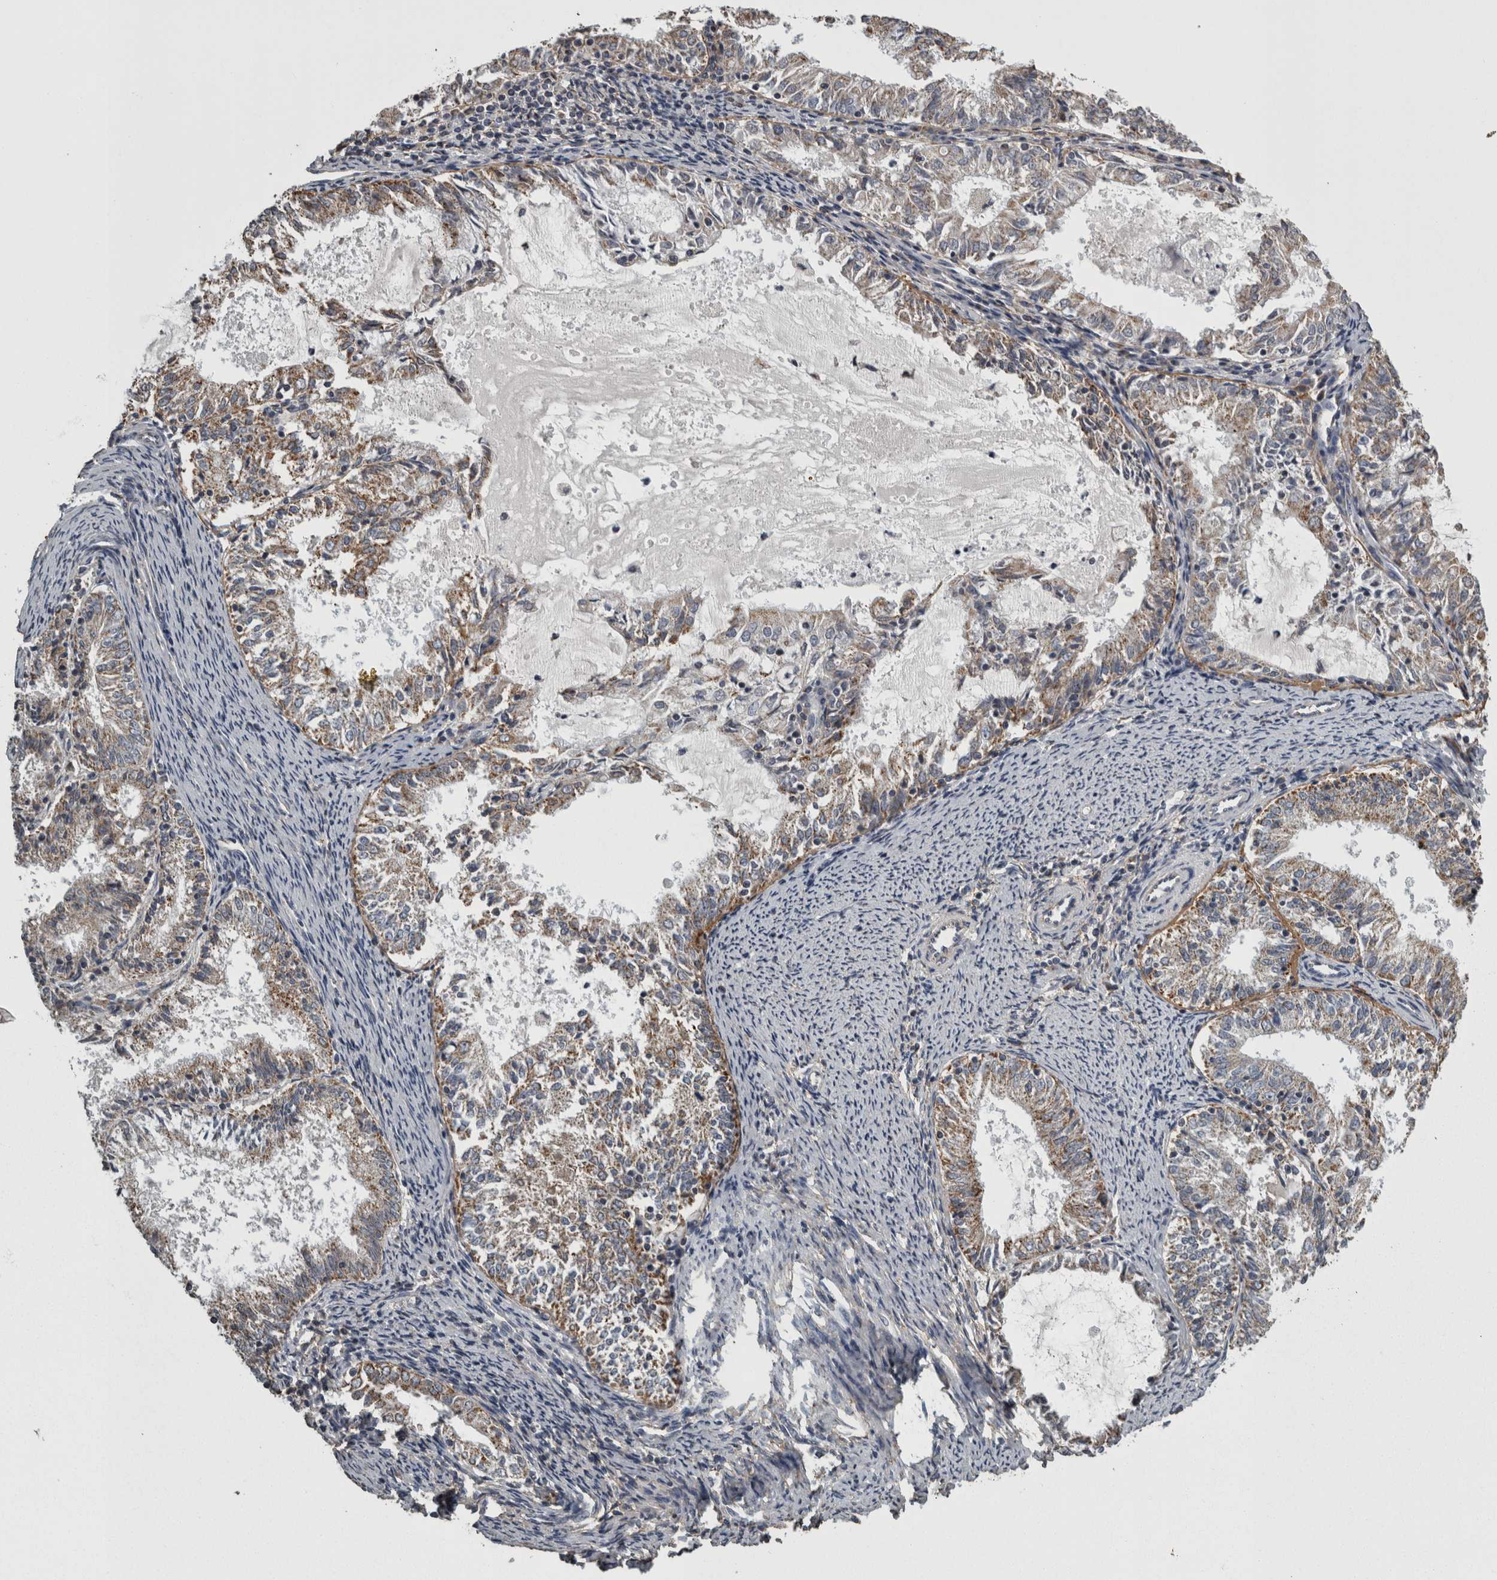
{"staining": {"intensity": "weak", "quantity": ">75%", "location": "cytoplasmic/membranous"}, "tissue": "endometrial cancer", "cell_type": "Tumor cells", "image_type": "cancer", "snomed": [{"axis": "morphology", "description": "Adenocarcinoma, NOS"}, {"axis": "topography", "description": "Endometrium"}], "caption": "Endometrial adenocarcinoma stained with DAB (3,3'-diaminobenzidine) immunohistochemistry (IHC) shows low levels of weak cytoplasmic/membranous staining in approximately >75% of tumor cells.", "gene": "FRK", "patient": {"sex": "female", "age": 57}}